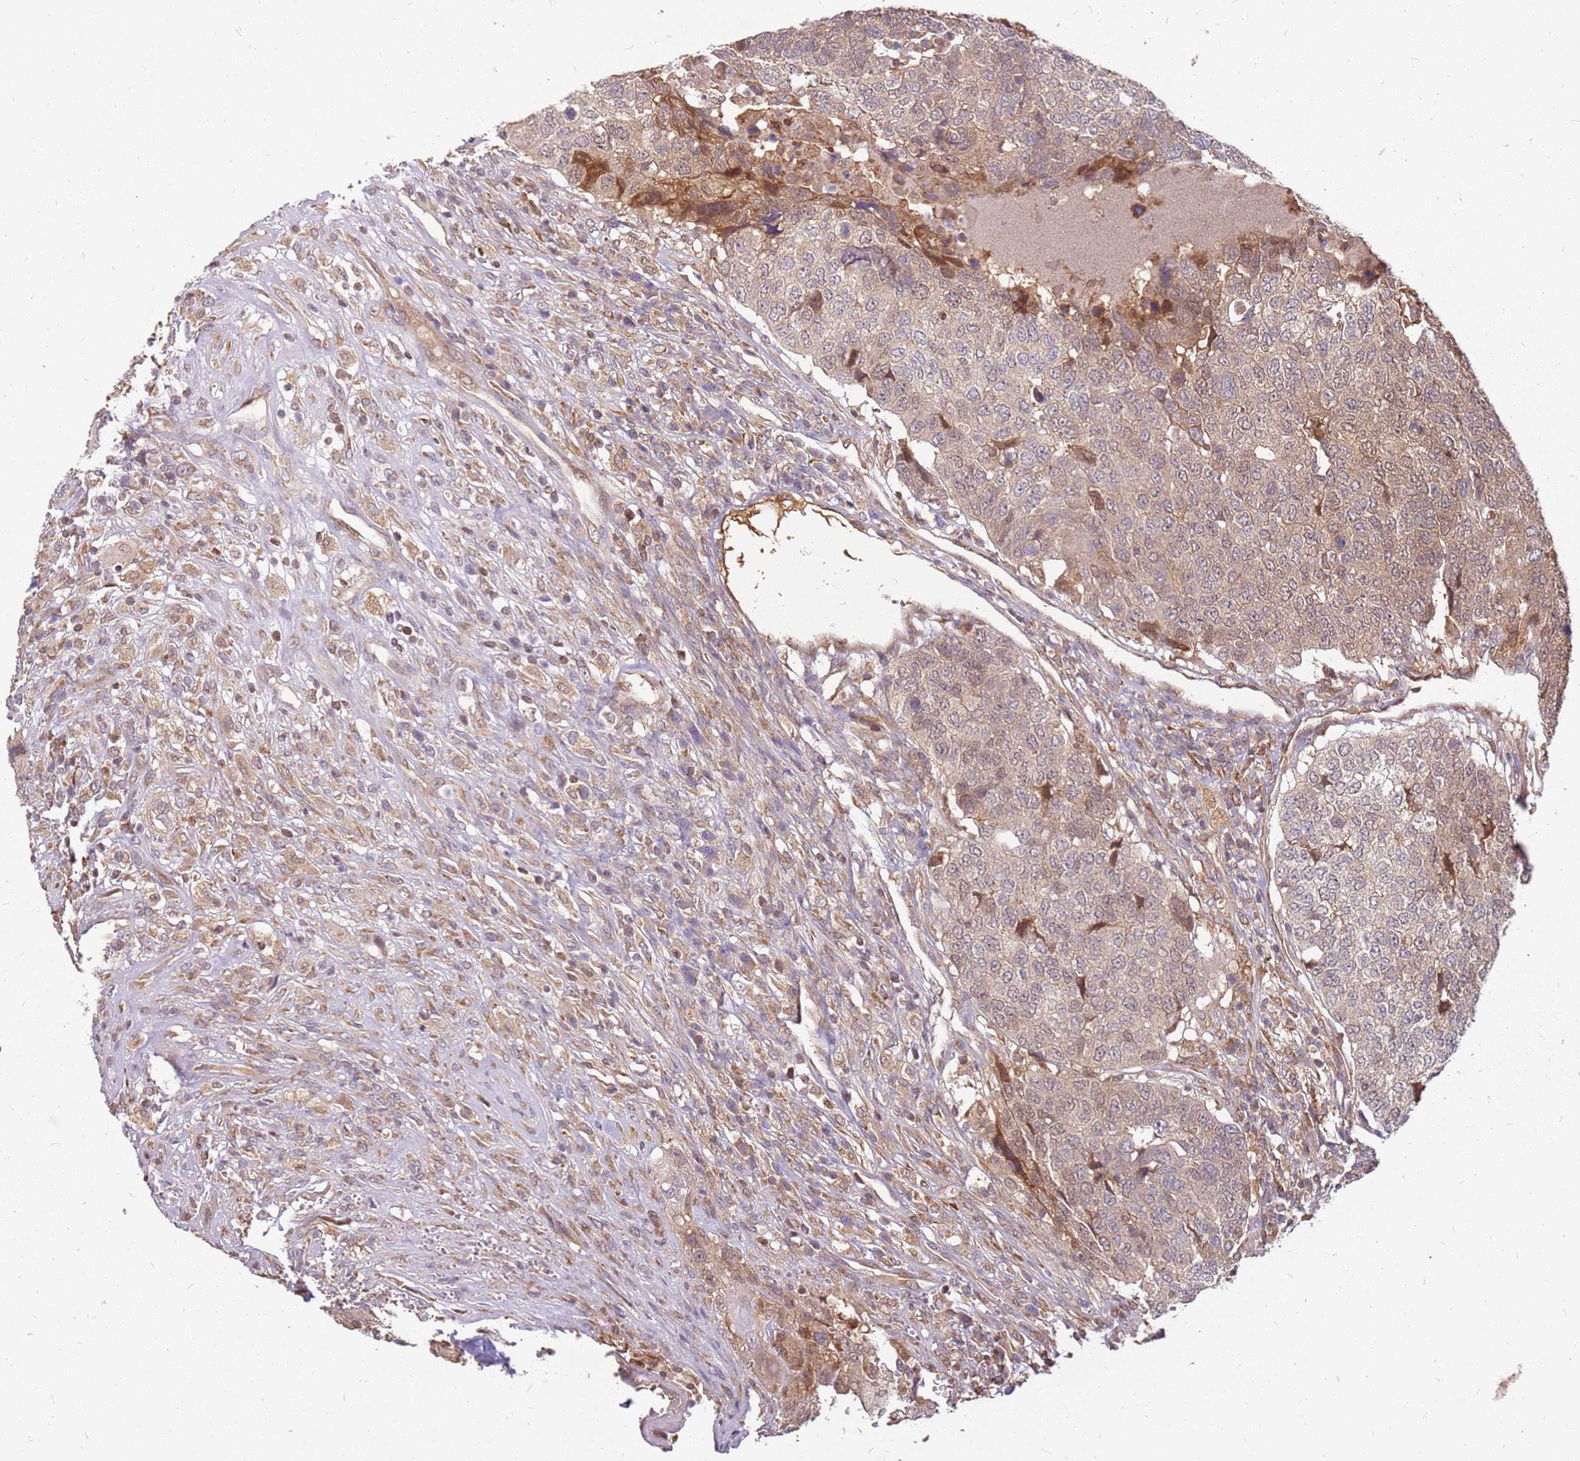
{"staining": {"intensity": "weak", "quantity": ">75%", "location": "cytoplasmic/membranous"}, "tissue": "head and neck cancer", "cell_type": "Tumor cells", "image_type": "cancer", "snomed": [{"axis": "morphology", "description": "Squamous cell carcinoma, NOS"}, {"axis": "topography", "description": "Head-Neck"}], "caption": "Immunohistochemical staining of head and neck cancer (squamous cell carcinoma) exhibits low levels of weak cytoplasmic/membranous expression in approximately >75% of tumor cells.", "gene": "NUDT14", "patient": {"sex": "male", "age": 66}}